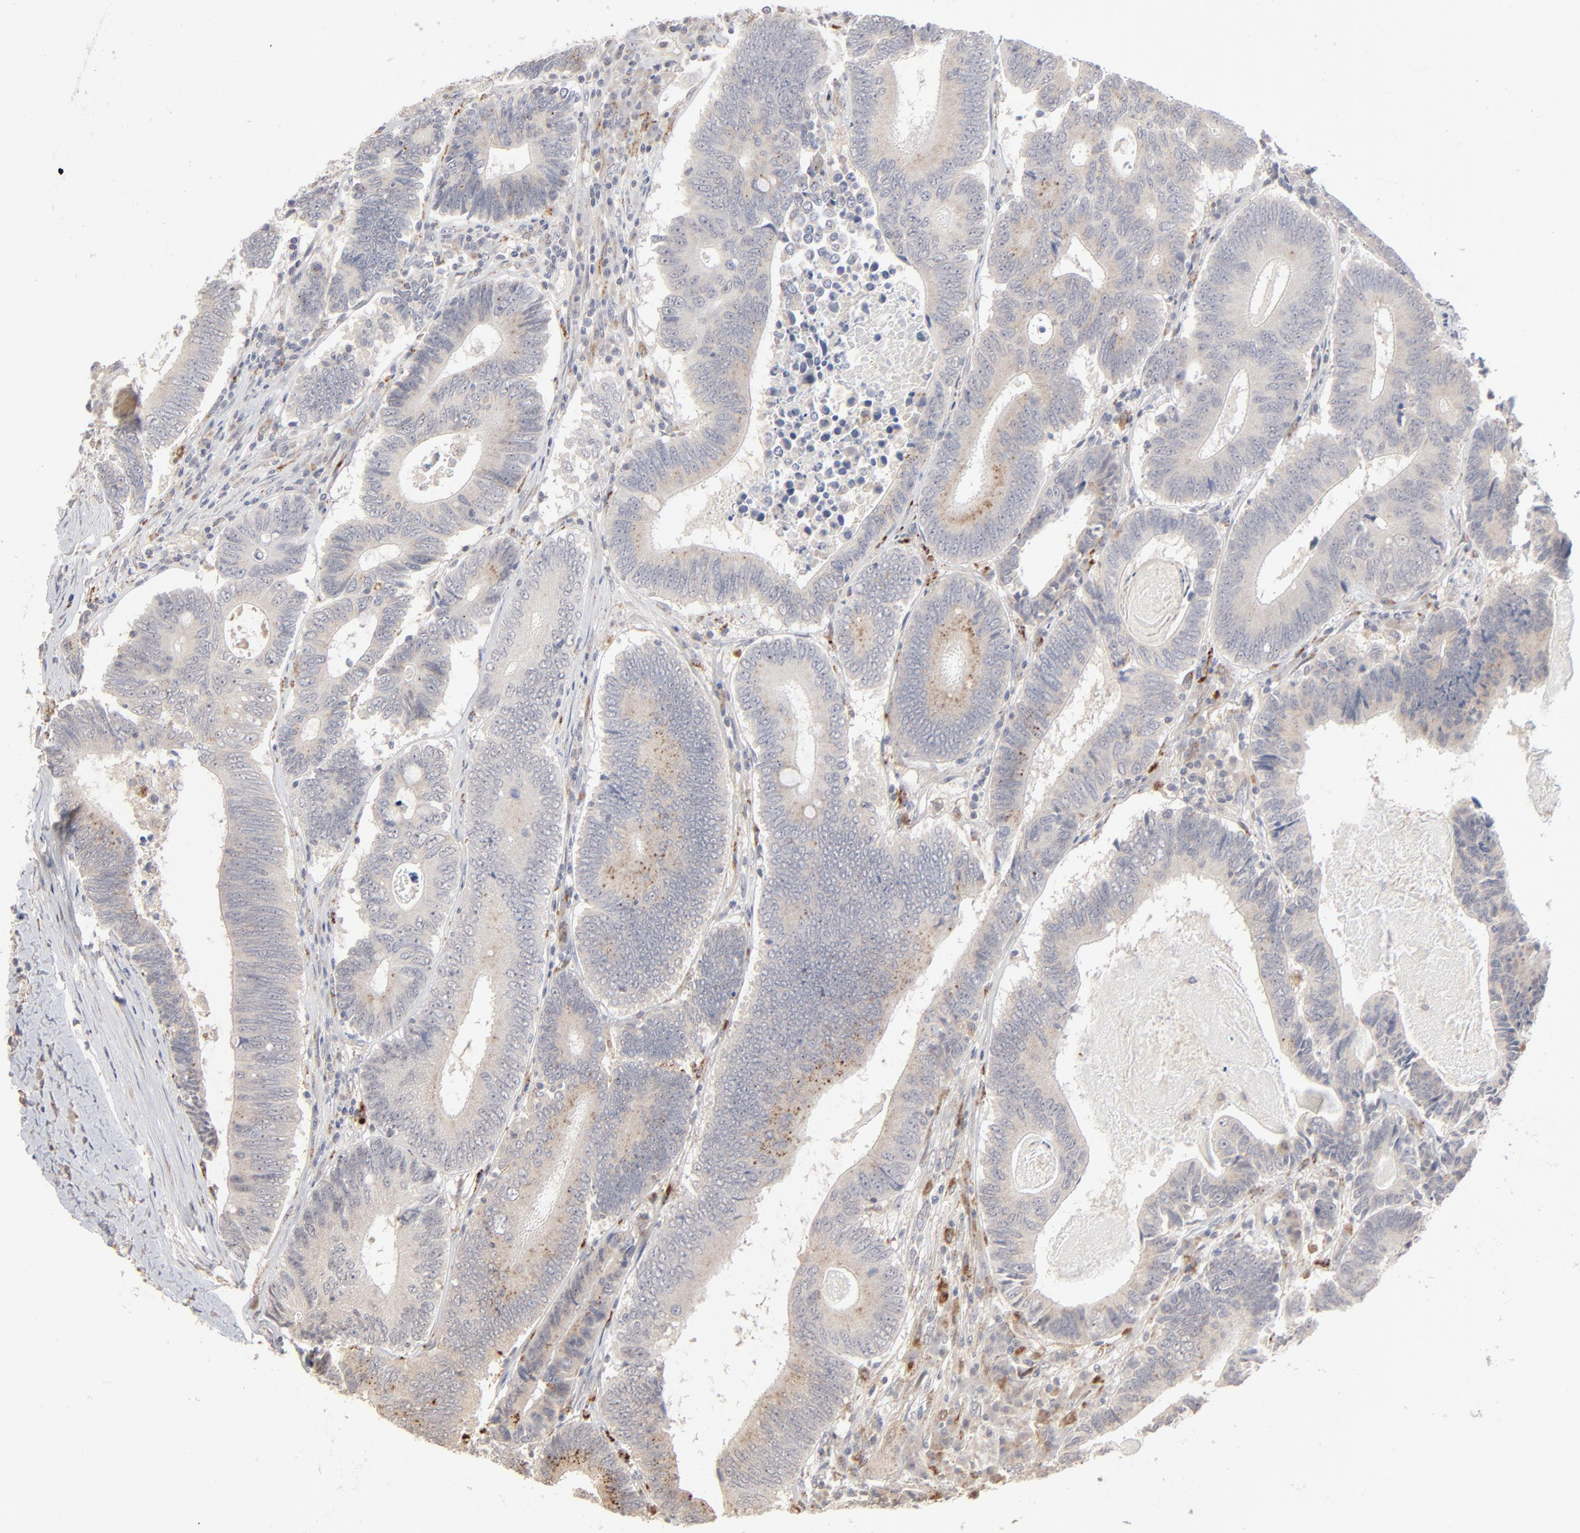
{"staining": {"intensity": "weak", "quantity": "25%-75%", "location": "cytoplasmic/membranous"}, "tissue": "colorectal cancer", "cell_type": "Tumor cells", "image_type": "cancer", "snomed": [{"axis": "morphology", "description": "Adenocarcinoma, NOS"}, {"axis": "topography", "description": "Colon"}], "caption": "Human colorectal adenocarcinoma stained for a protein (brown) reveals weak cytoplasmic/membranous positive positivity in approximately 25%-75% of tumor cells.", "gene": "POMT2", "patient": {"sex": "female", "age": 78}}